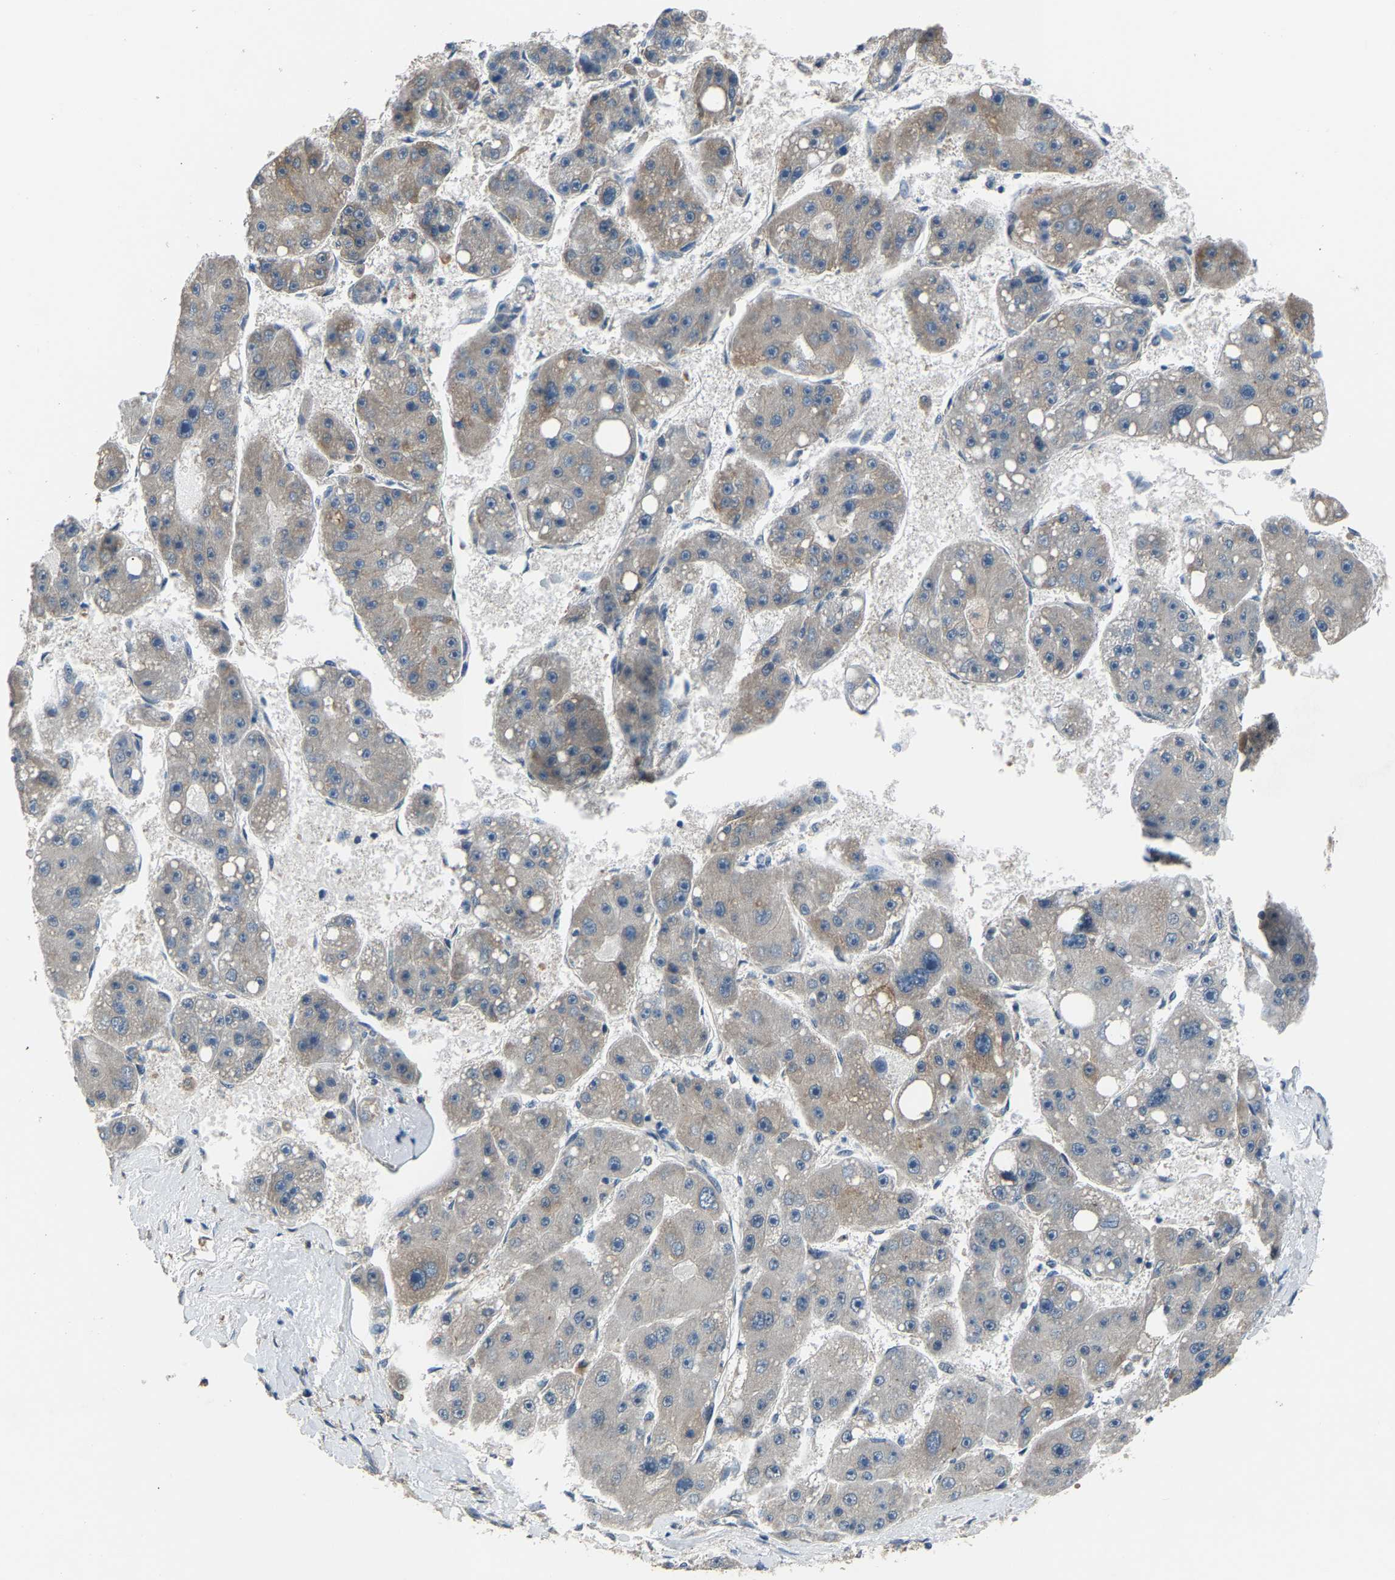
{"staining": {"intensity": "negative", "quantity": "none", "location": "none"}, "tissue": "liver cancer", "cell_type": "Tumor cells", "image_type": "cancer", "snomed": [{"axis": "morphology", "description": "Carcinoma, Hepatocellular, NOS"}, {"axis": "topography", "description": "Liver"}], "caption": "Immunohistochemical staining of human liver cancer (hepatocellular carcinoma) shows no significant expression in tumor cells.", "gene": "ABCC9", "patient": {"sex": "female", "age": 61}}